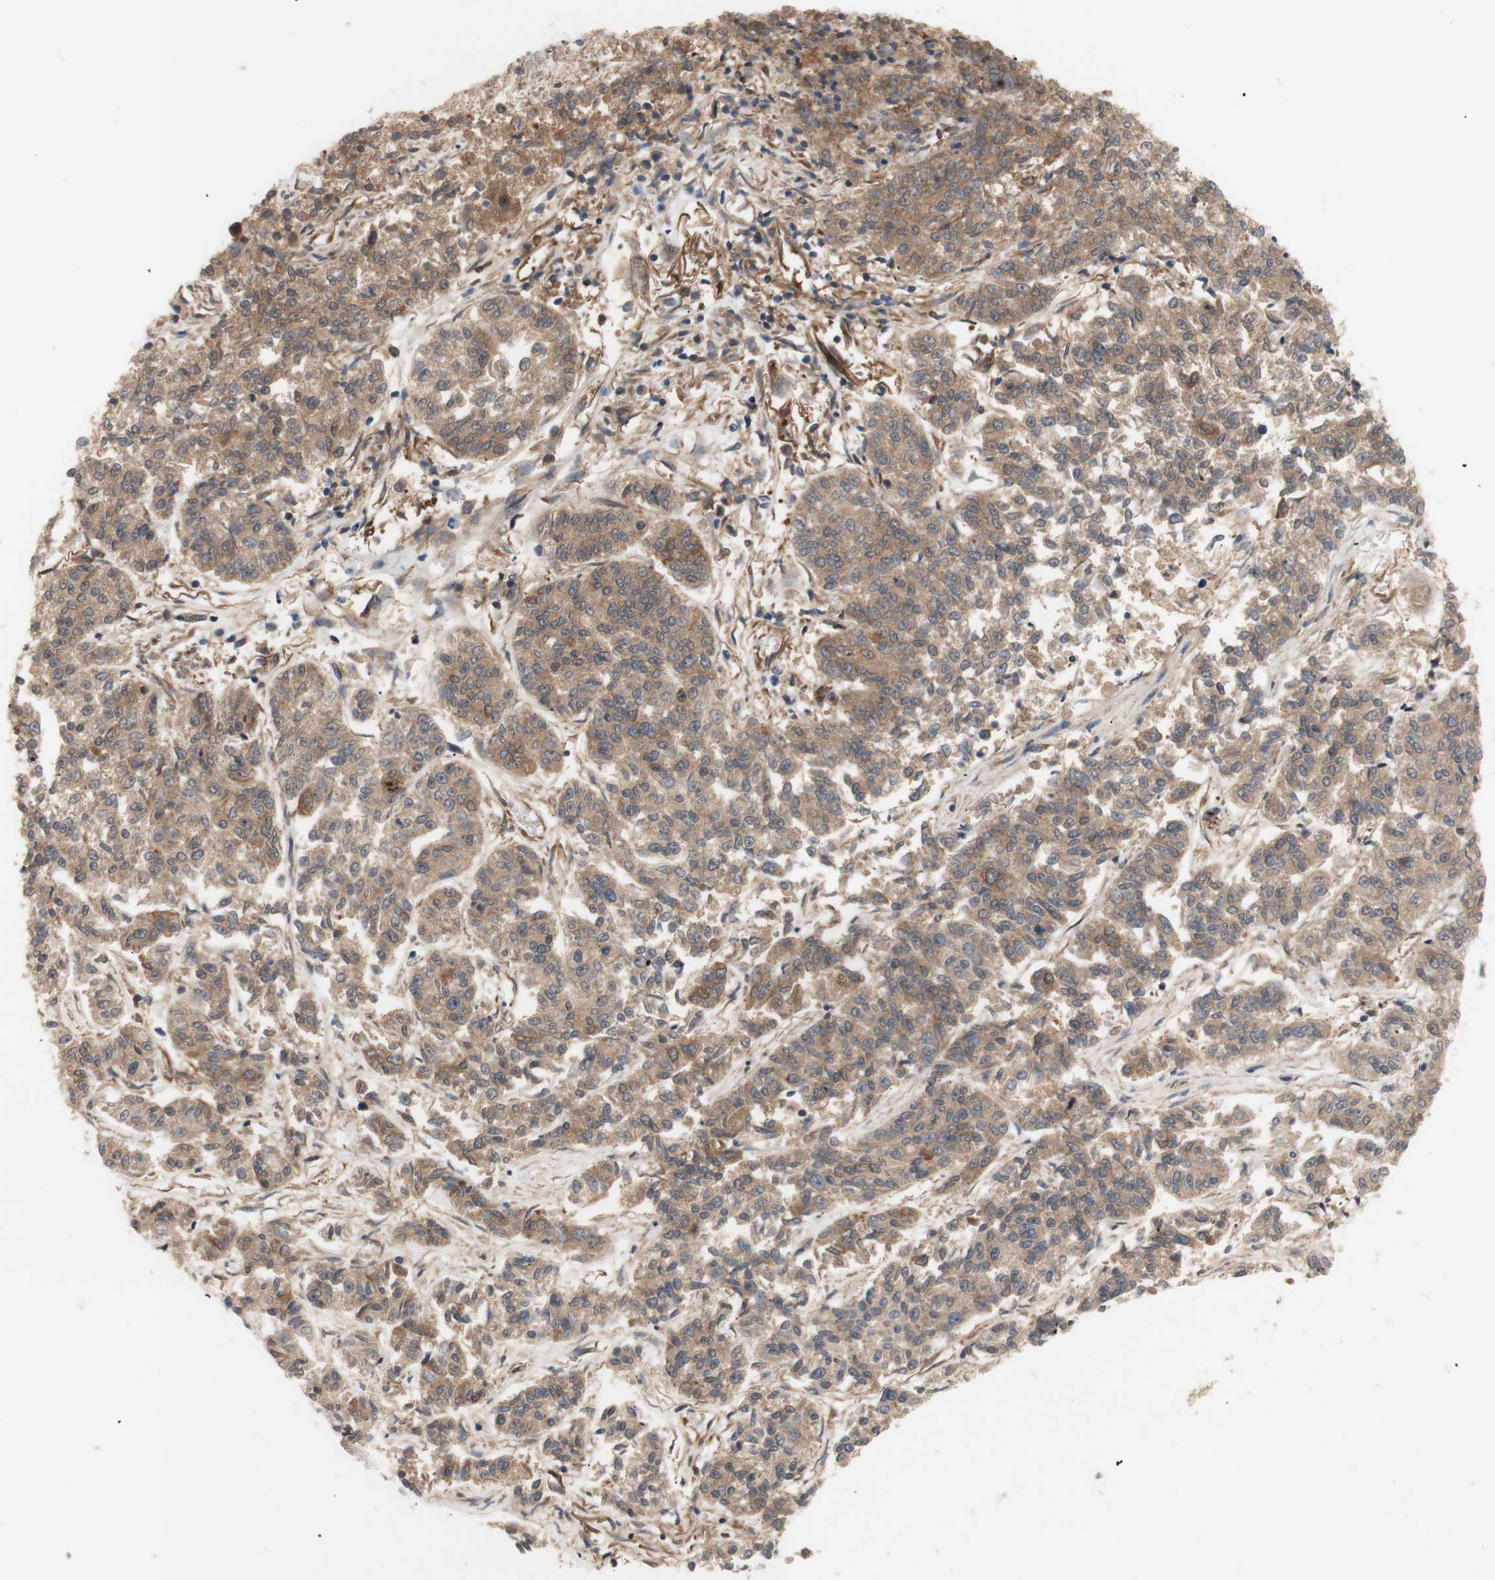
{"staining": {"intensity": "moderate", "quantity": ">75%", "location": "cytoplasmic/membranous"}, "tissue": "lung cancer", "cell_type": "Tumor cells", "image_type": "cancer", "snomed": [{"axis": "morphology", "description": "Adenocarcinoma, NOS"}, {"axis": "topography", "description": "Lung"}], "caption": "This histopathology image displays lung adenocarcinoma stained with IHC to label a protein in brown. The cytoplasmic/membranous of tumor cells show moderate positivity for the protein. Nuclei are counter-stained blue.", "gene": "DYNLRB1", "patient": {"sex": "male", "age": 84}}